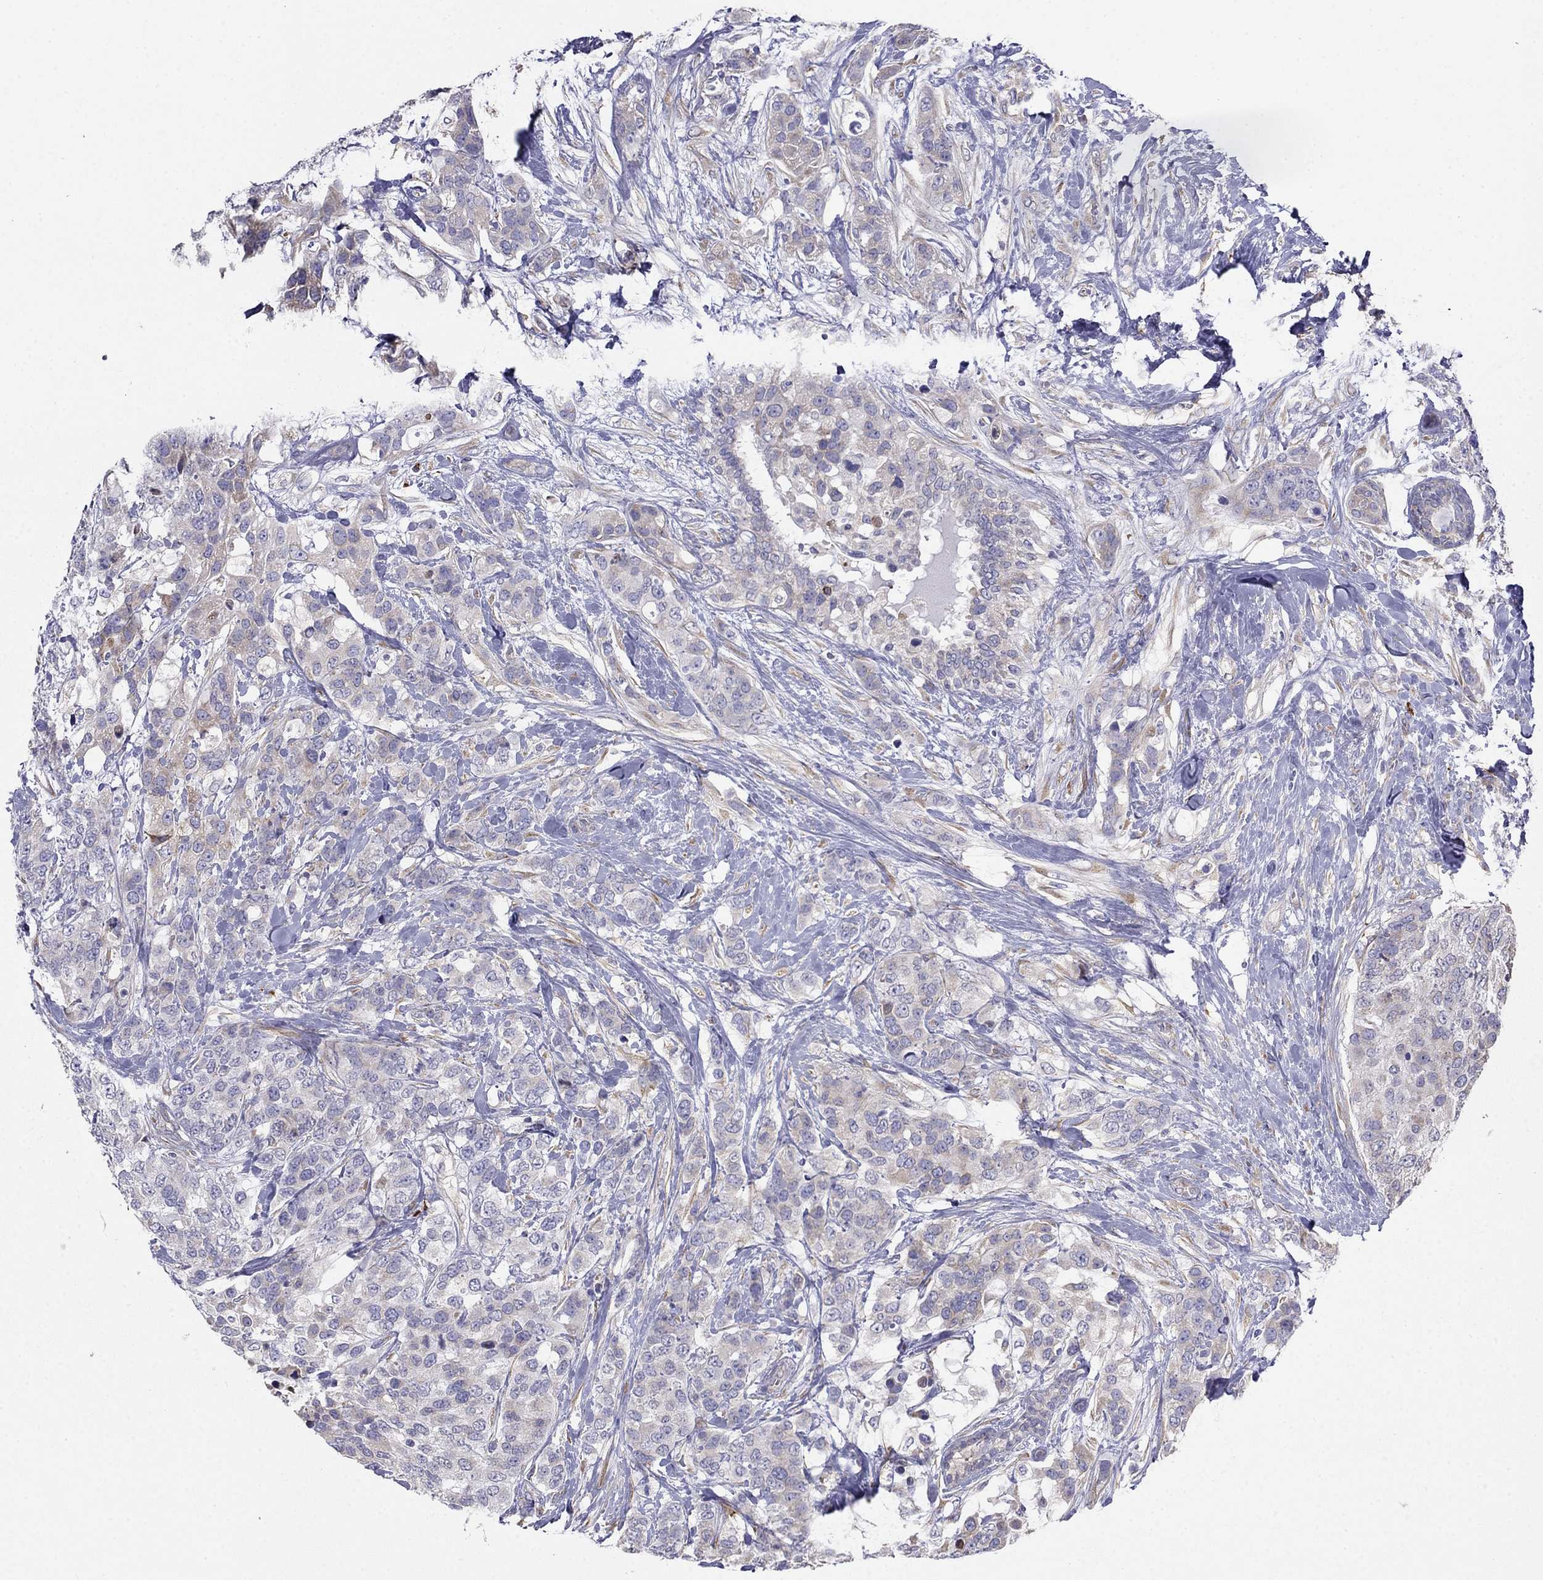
{"staining": {"intensity": "weak", "quantity": "<25%", "location": "cytoplasmic/membranous"}, "tissue": "breast cancer", "cell_type": "Tumor cells", "image_type": "cancer", "snomed": [{"axis": "morphology", "description": "Lobular carcinoma"}, {"axis": "topography", "description": "Breast"}], "caption": "A micrograph of breast cancer stained for a protein shows no brown staining in tumor cells.", "gene": "LONRF2", "patient": {"sex": "female", "age": 59}}